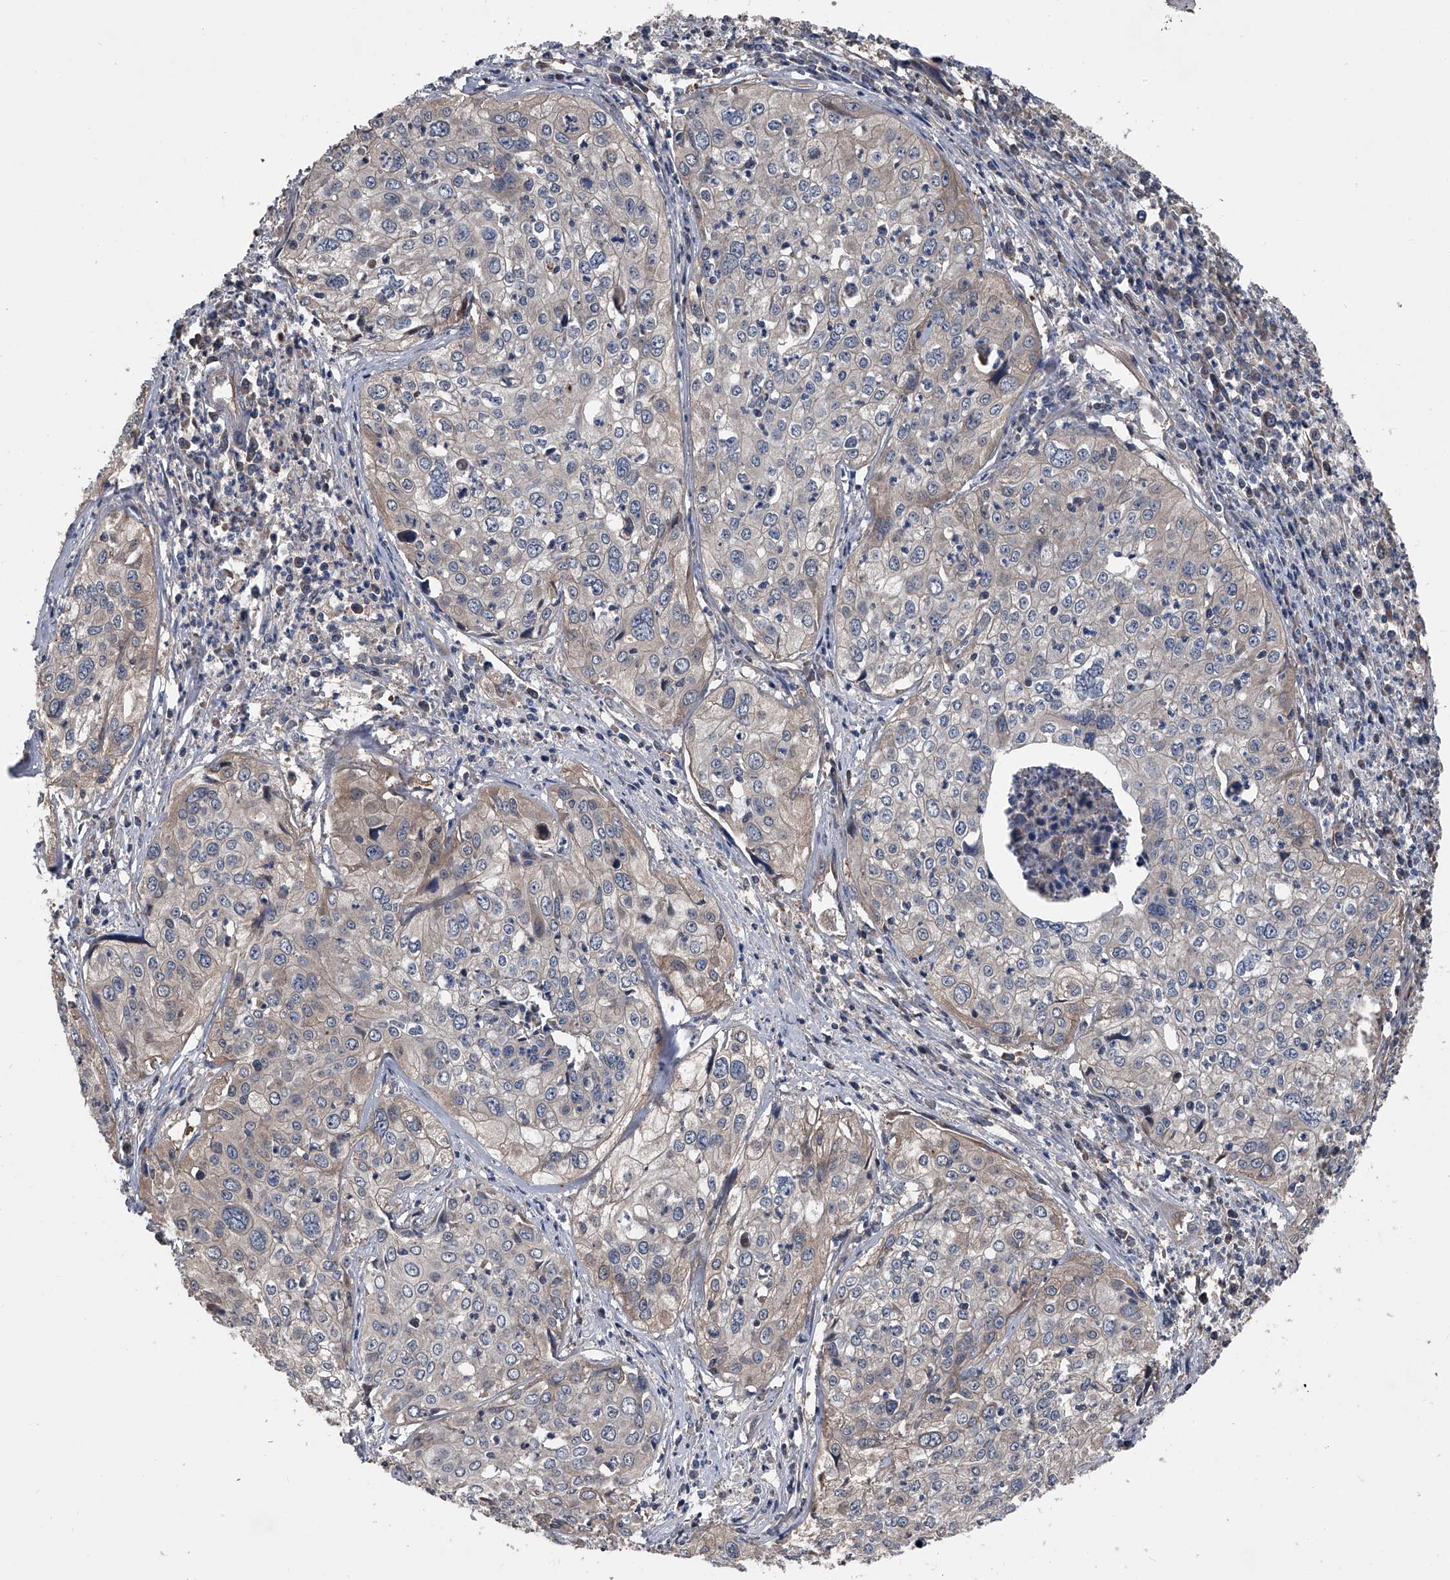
{"staining": {"intensity": "negative", "quantity": "none", "location": "none"}, "tissue": "cervical cancer", "cell_type": "Tumor cells", "image_type": "cancer", "snomed": [{"axis": "morphology", "description": "Squamous cell carcinoma, NOS"}, {"axis": "topography", "description": "Cervix"}], "caption": "Tumor cells show no significant protein expression in cervical cancer.", "gene": "KIF13A", "patient": {"sex": "female", "age": 31}}